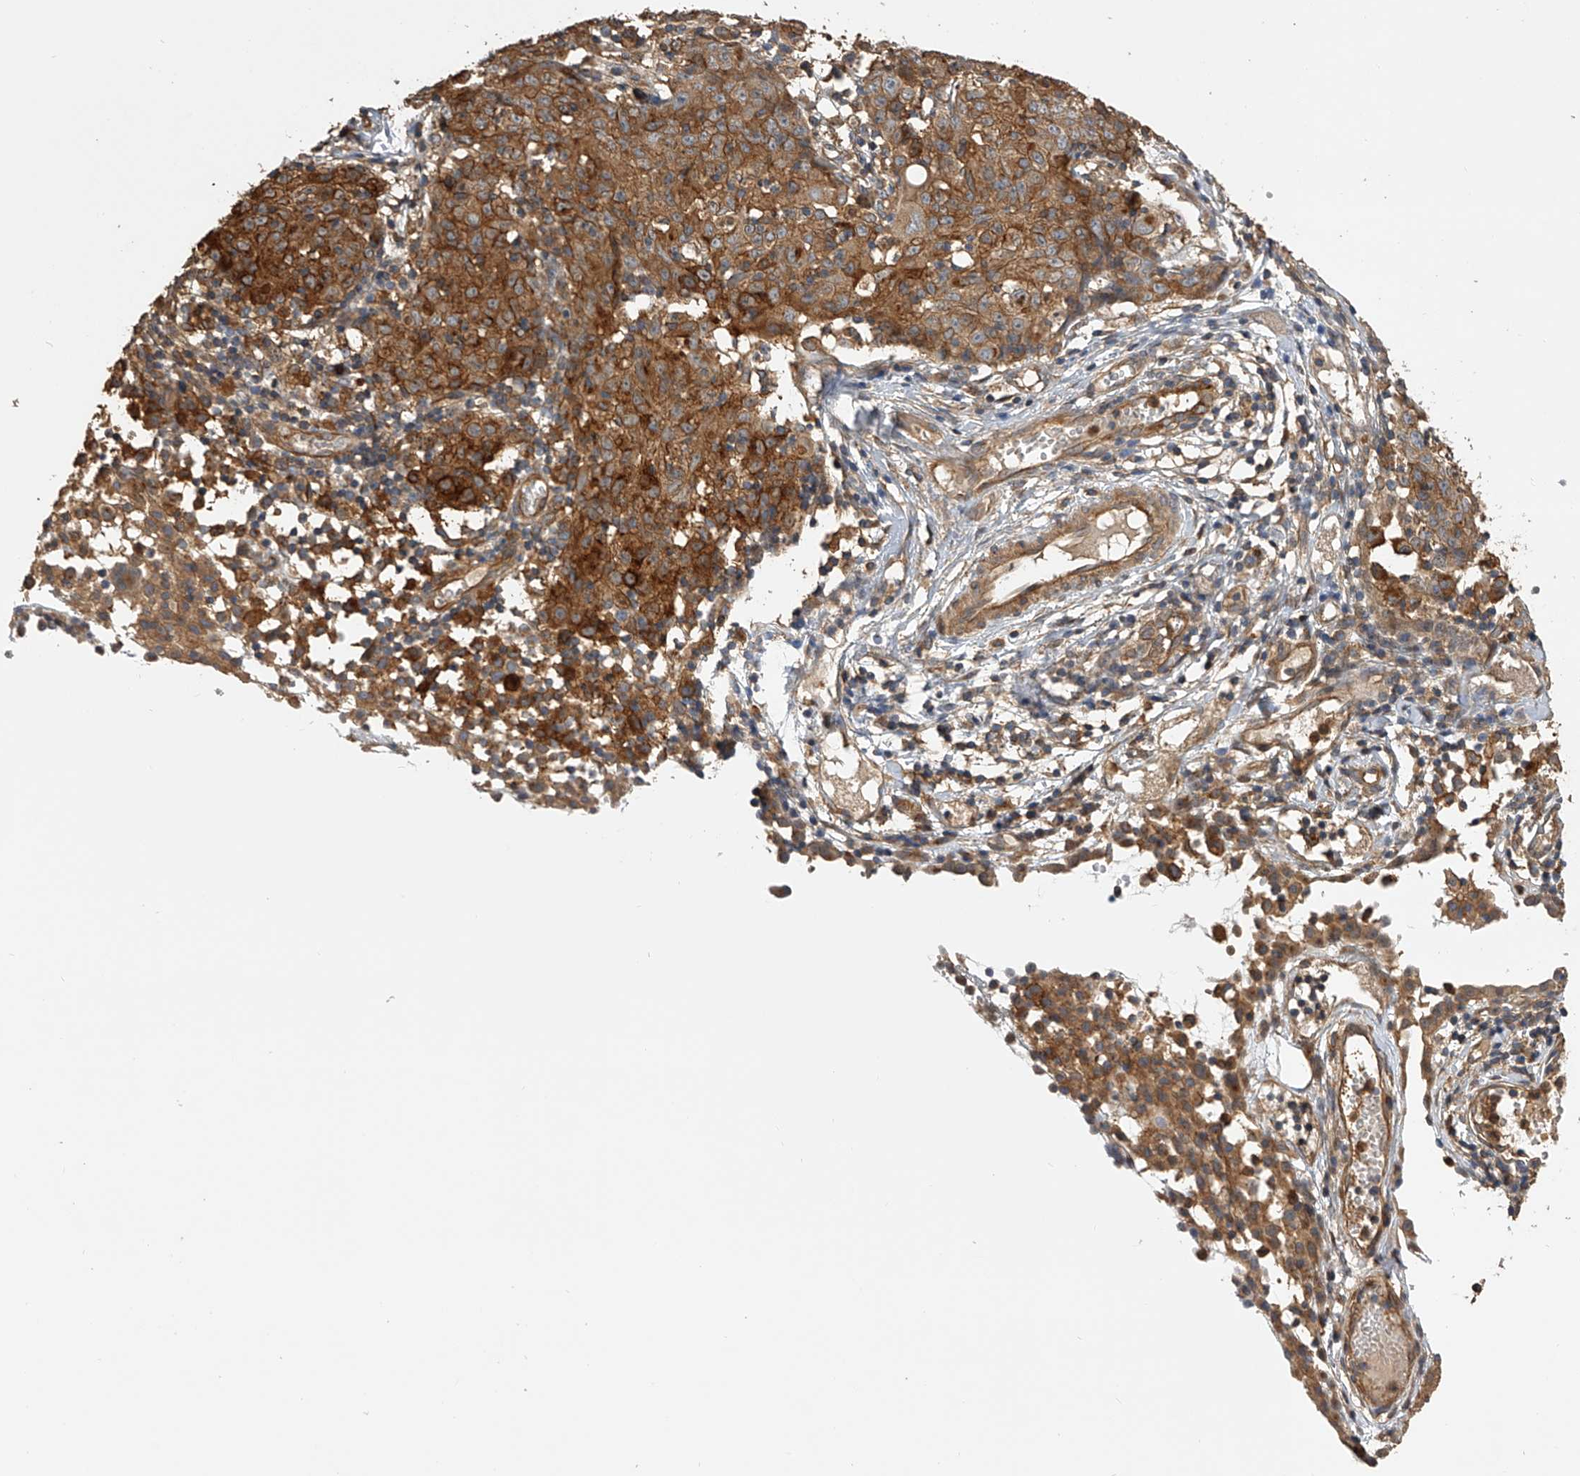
{"staining": {"intensity": "moderate", "quantity": ">75%", "location": "cytoplasmic/membranous"}, "tissue": "ovarian cancer", "cell_type": "Tumor cells", "image_type": "cancer", "snomed": [{"axis": "morphology", "description": "Carcinoma, endometroid"}, {"axis": "topography", "description": "Ovary"}], "caption": "Endometroid carcinoma (ovarian) stained for a protein (brown) demonstrates moderate cytoplasmic/membranous positive expression in approximately >75% of tumor cells.", "gene": "PTPRA", "patient": {"sex": "female", "age": 42}}